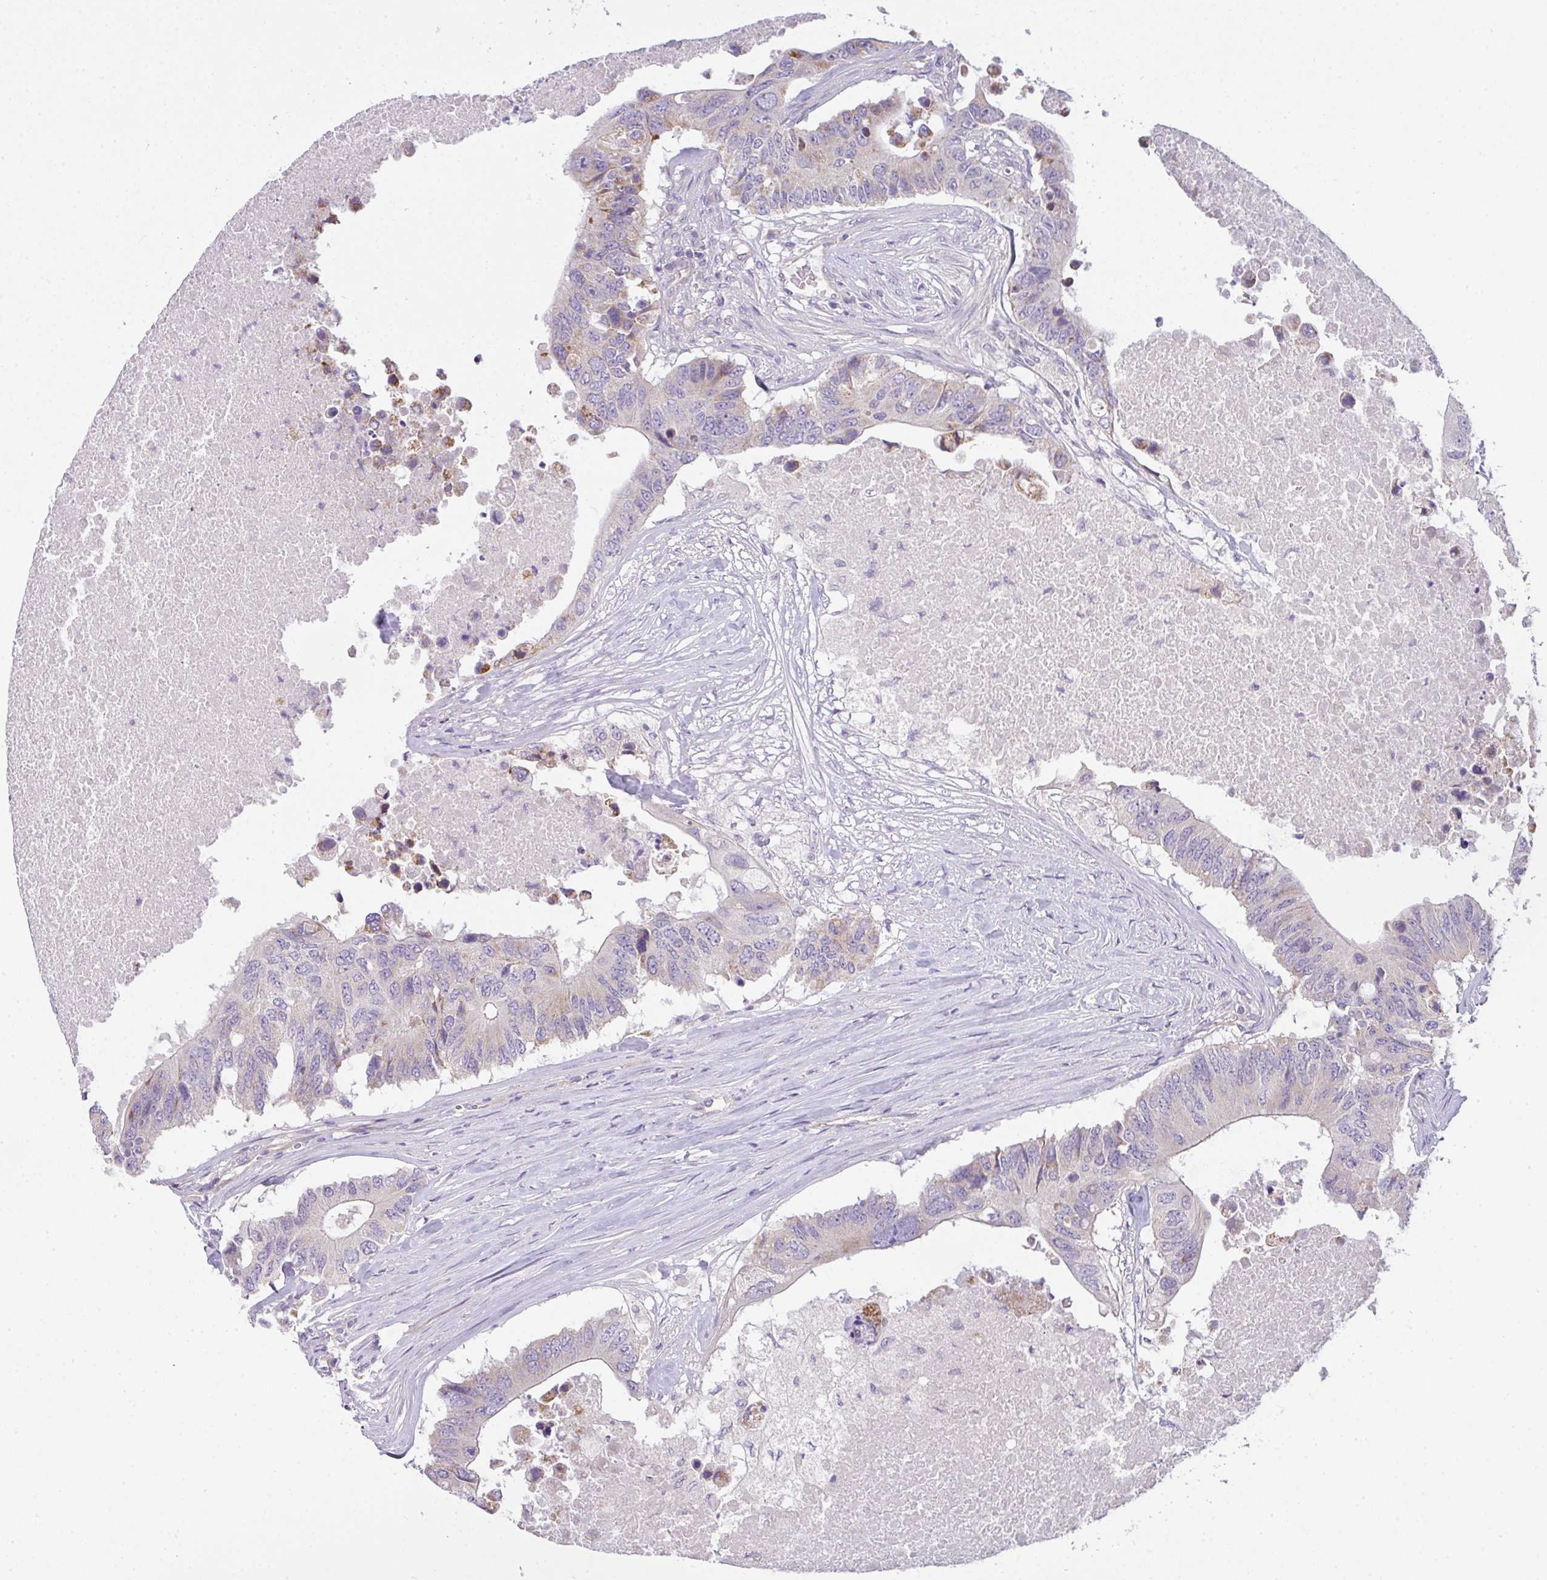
{"staining": {"intensity": "moderate", "quantity": "<25%", "location": "cytoplasmic/membranous"}, "tissue": "colorectal cancer", "cell_type": "Tumor cells", "image_type": "cancer", "snomed": [{"axis": "morphology", "description": "Adenocarcinoma, NOS"}, {"axis": "topography", "description": "Colon"}], "caption": "IHC of human colorectal cancer demonstrates low levels of moderate cytoplasmic/membranous staining in about <25% of tumor cells.", "gene": "FILIP1", "patient": {"sex": "male", "age": 71}}